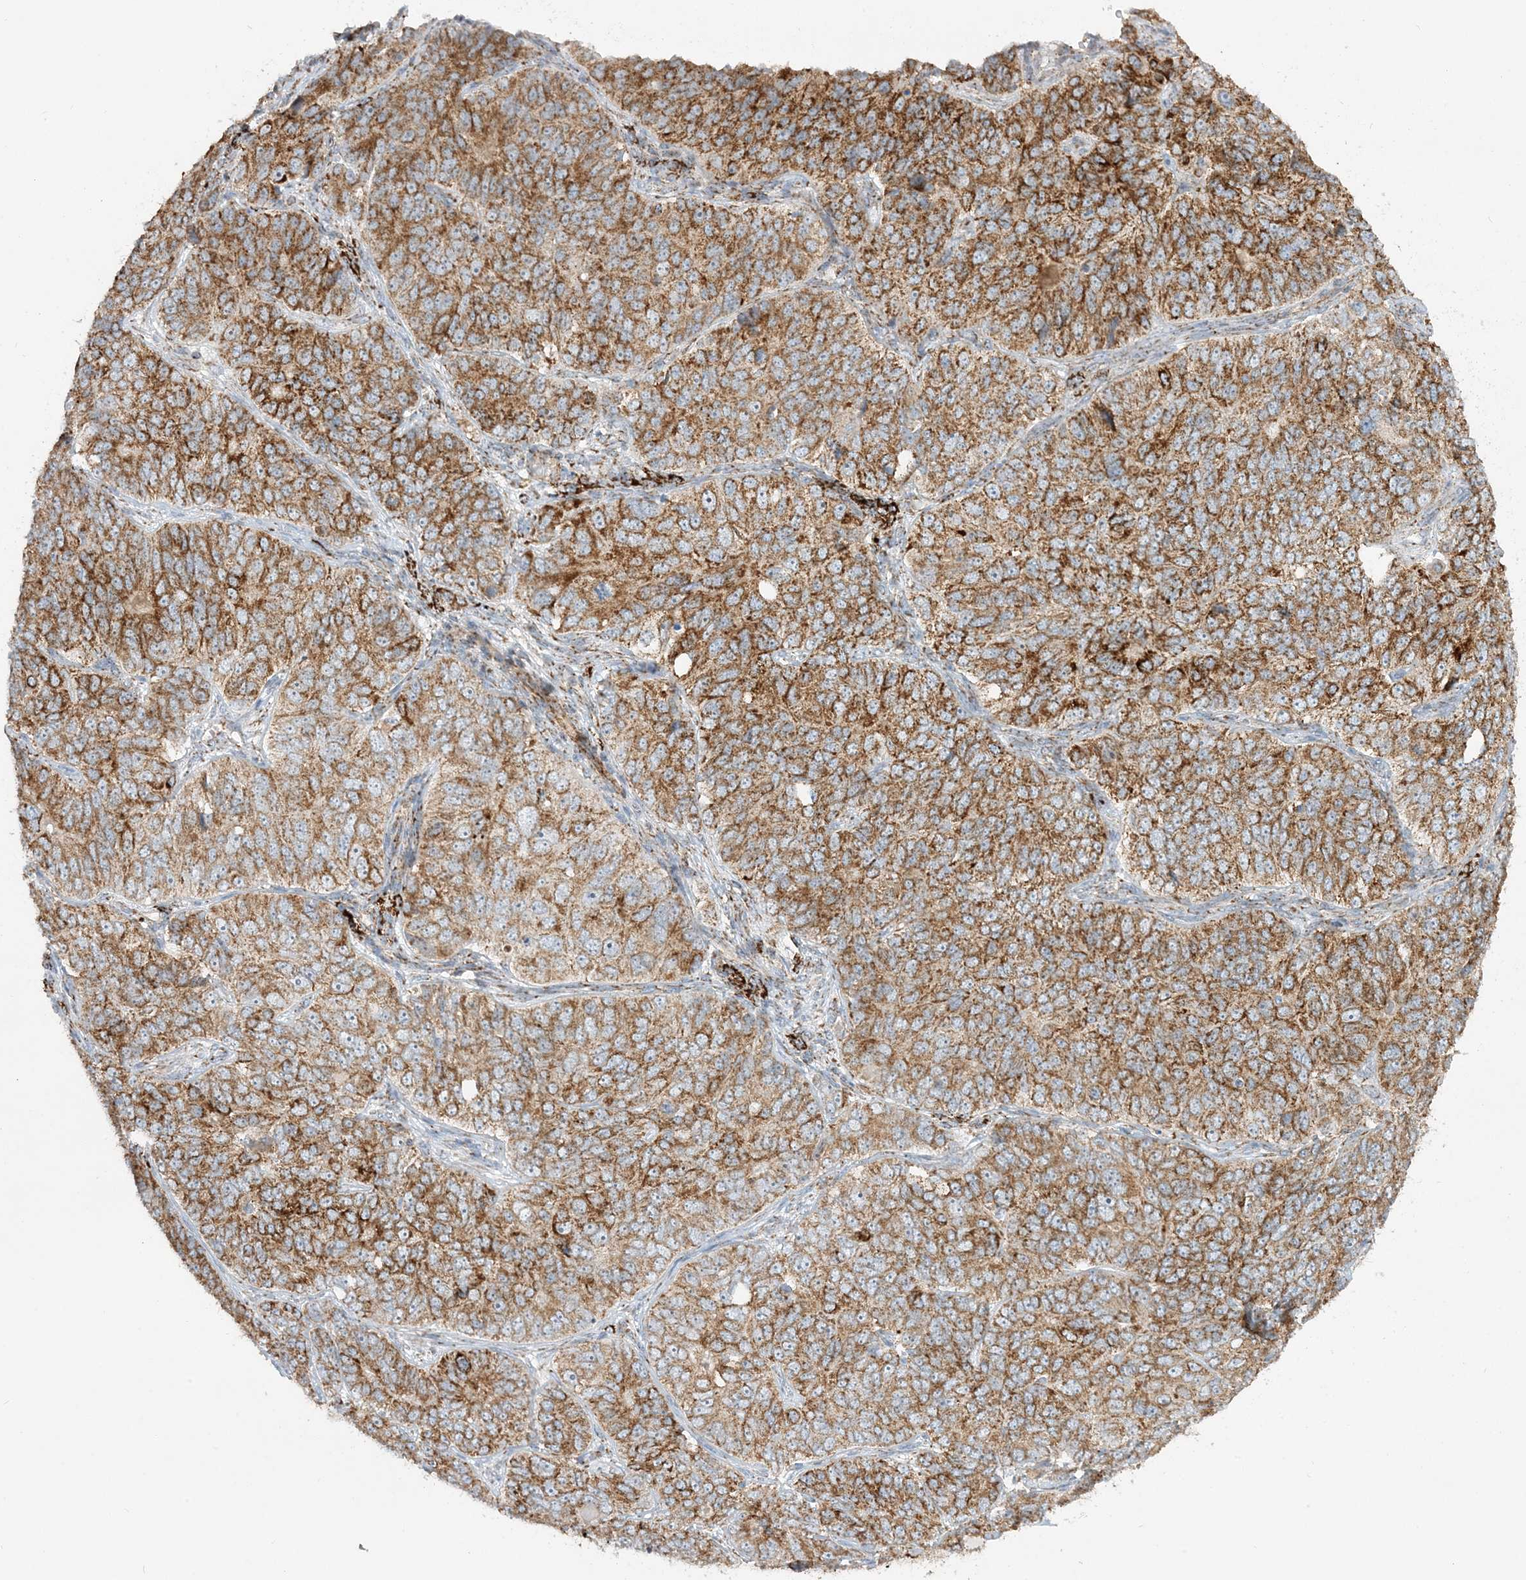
{"staining": {"intensity": "strong", "quantity": ">75%", "location": "cytoplasmic/membranous"}, "tissue": "ovarian cancer", "cell_type": "Tumor cells", "image_type": "cancer", "snomed": [{"axis": "morphology", "description": "Carcinoma, endometroid"}, {"axis": "topography", "description": "Ovary"}], "caption": "A high amount of strong cytoplasmic/membranous positivity is identified in approximately >75% of tumor cells in endometroid carcinoma (ovarian) tissue. (IHC, brightfield microscopy, high magnification).", "gene": "NDUFAF3", "patient": {"sex": "female", "age": 51}}